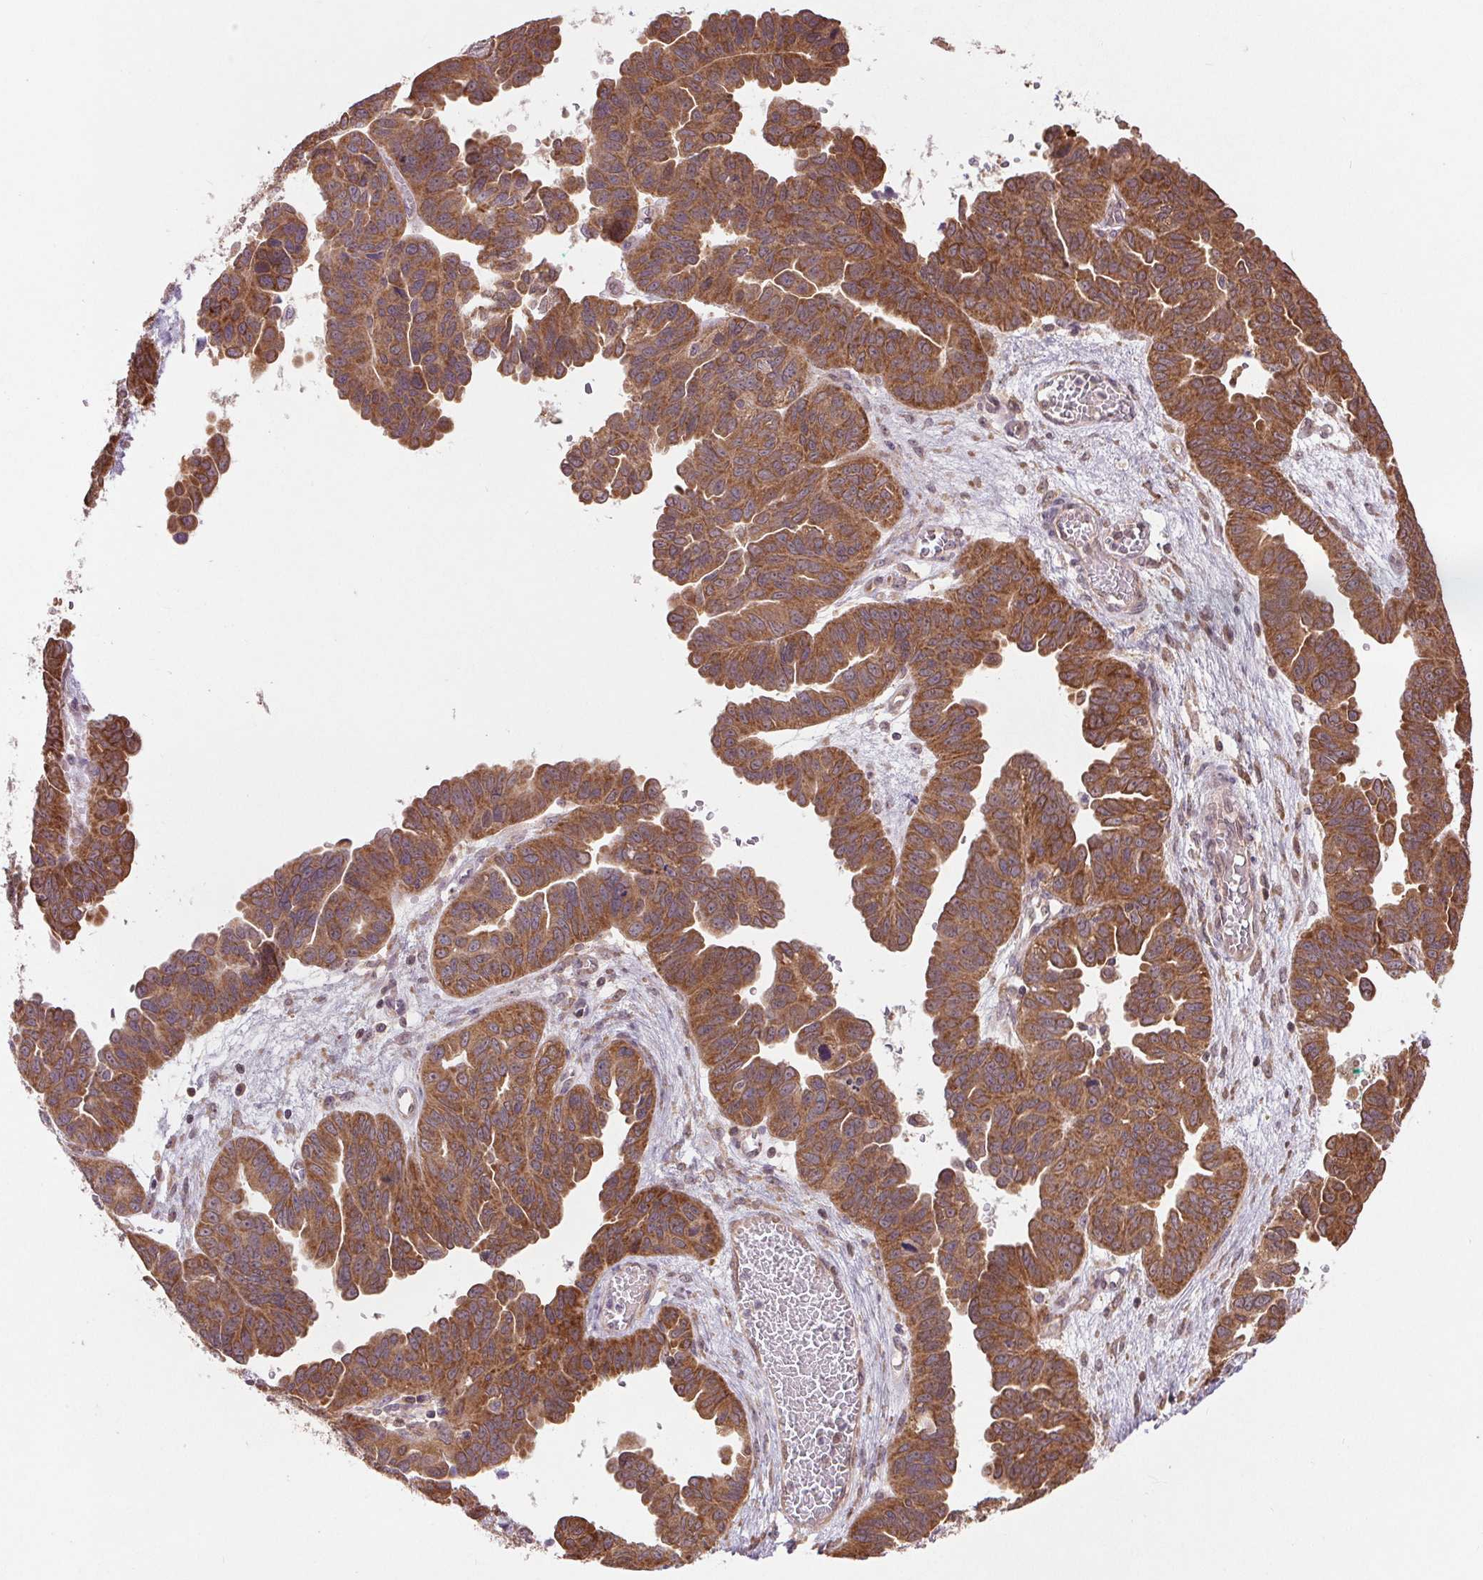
{"staining": {"intensity": "strong", "quantity": ">75%", "location": "cytoplasmic/membranous"}, "tissue": "ovarian cancer", "cell_type": "Tumor cells", "image_type": "cancer", "snomed": [{"axis": "morphology", "description": "Cystadenocarcinoma, serous, NOS"}, {"axis": "topography", "description": "Ovary"}], "caption": "Ovarian serous cystadenocarcinoma stained with DAB IHC displays high levels of strong cytoplasmic/membranous positivity in about >75% of tumor cells. (brown staining indicates protein expression, while blue staining denotes nuclei).", "gene": "BTF3L4", "patient": {"sex": "female", "age": 64}}